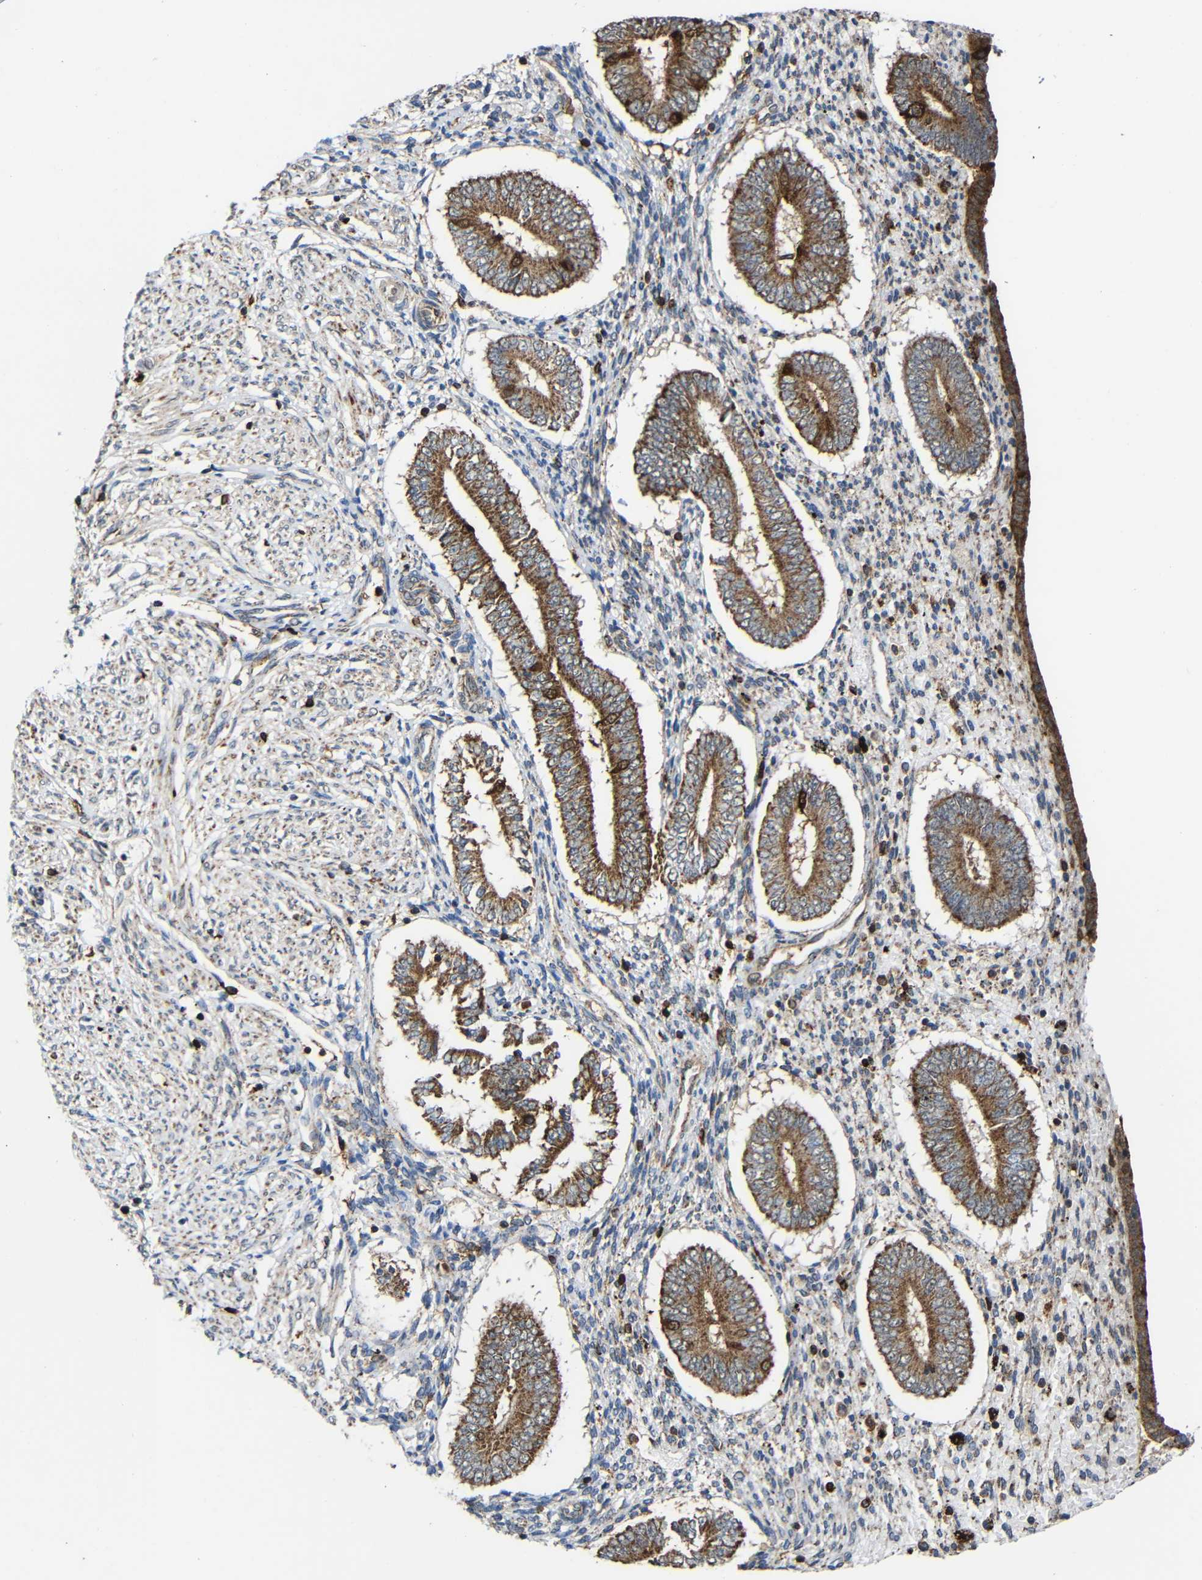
{"staining": {"intensity": "negative", "quantity": "none", "location": "none"}, "tissue": "endometrium", "cell_type": "Cells in endometrial stroma", "image_type": "normal", "snomed": [{"axis": "morphology", "description": "Normal tissue, NOS"}, {"axis": "topography", "description": "Endometrium"}], "caption": "Endometrium stained for a protein using IHC reveals no positivity cells in endometrial stroma.", "gene": "C1GALT1", "patient": {"sex": "female", "age": 42}}